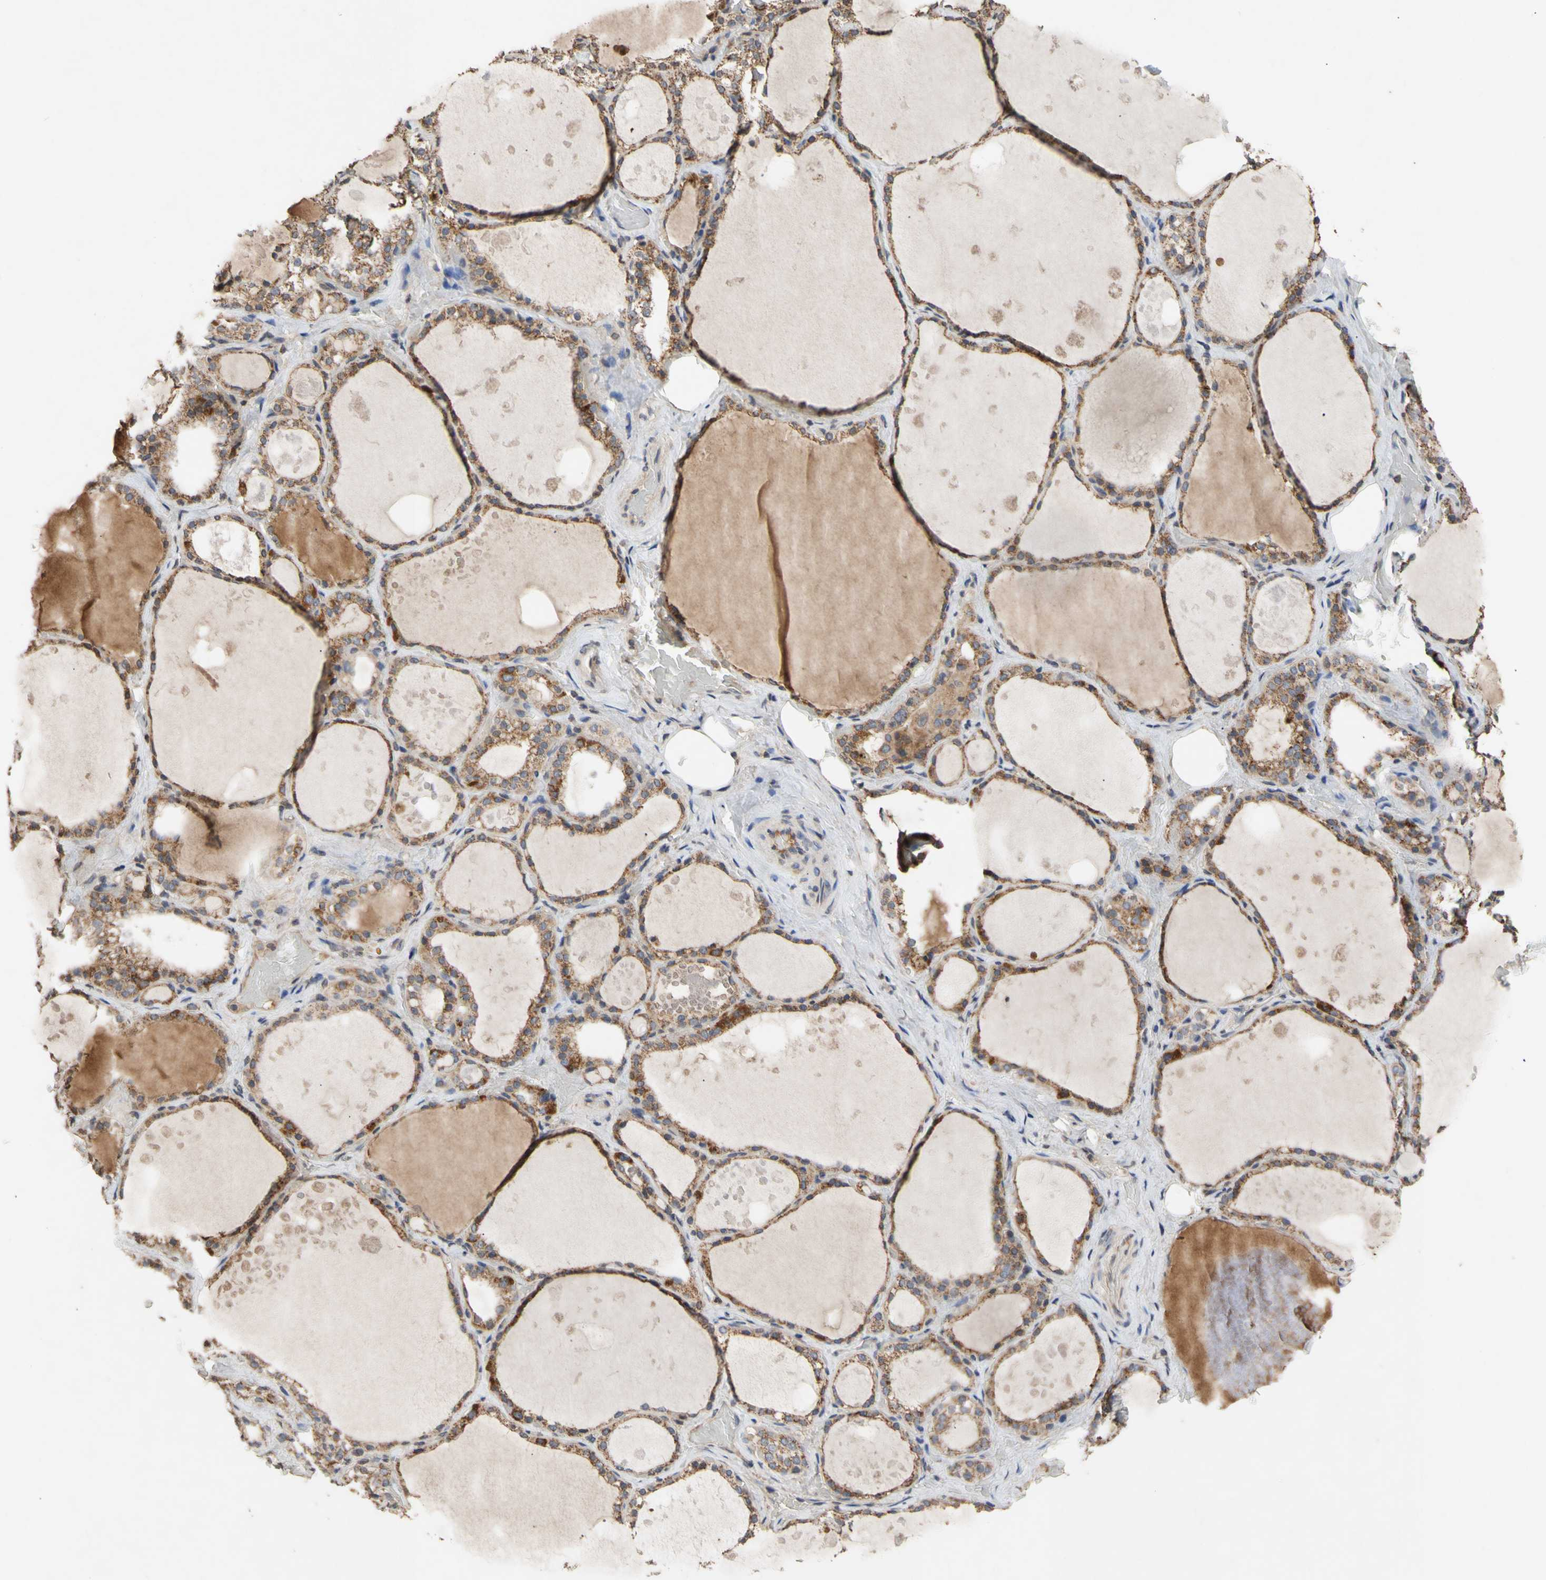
{"staining": {"intensity": "strong", "quantity": ">75%", "location": "cytoplasmic/membranous"}, "tissue": "thyroid gland", "cell_type": "Glandular cells", "image_type": "normal", "snomed": [{"axis": "morphology", "description": "Normal tissue, NOS"}, {"axis": "topography", "description": "Thyroid gland"}], "caption": "A high amount of strong cytoplasmic/membranous staining is identified in about >75% of glandular cells in benign thyroid gland.", "gene": "NECTIN3", "patient": {"sex": "male", "age": 61}}